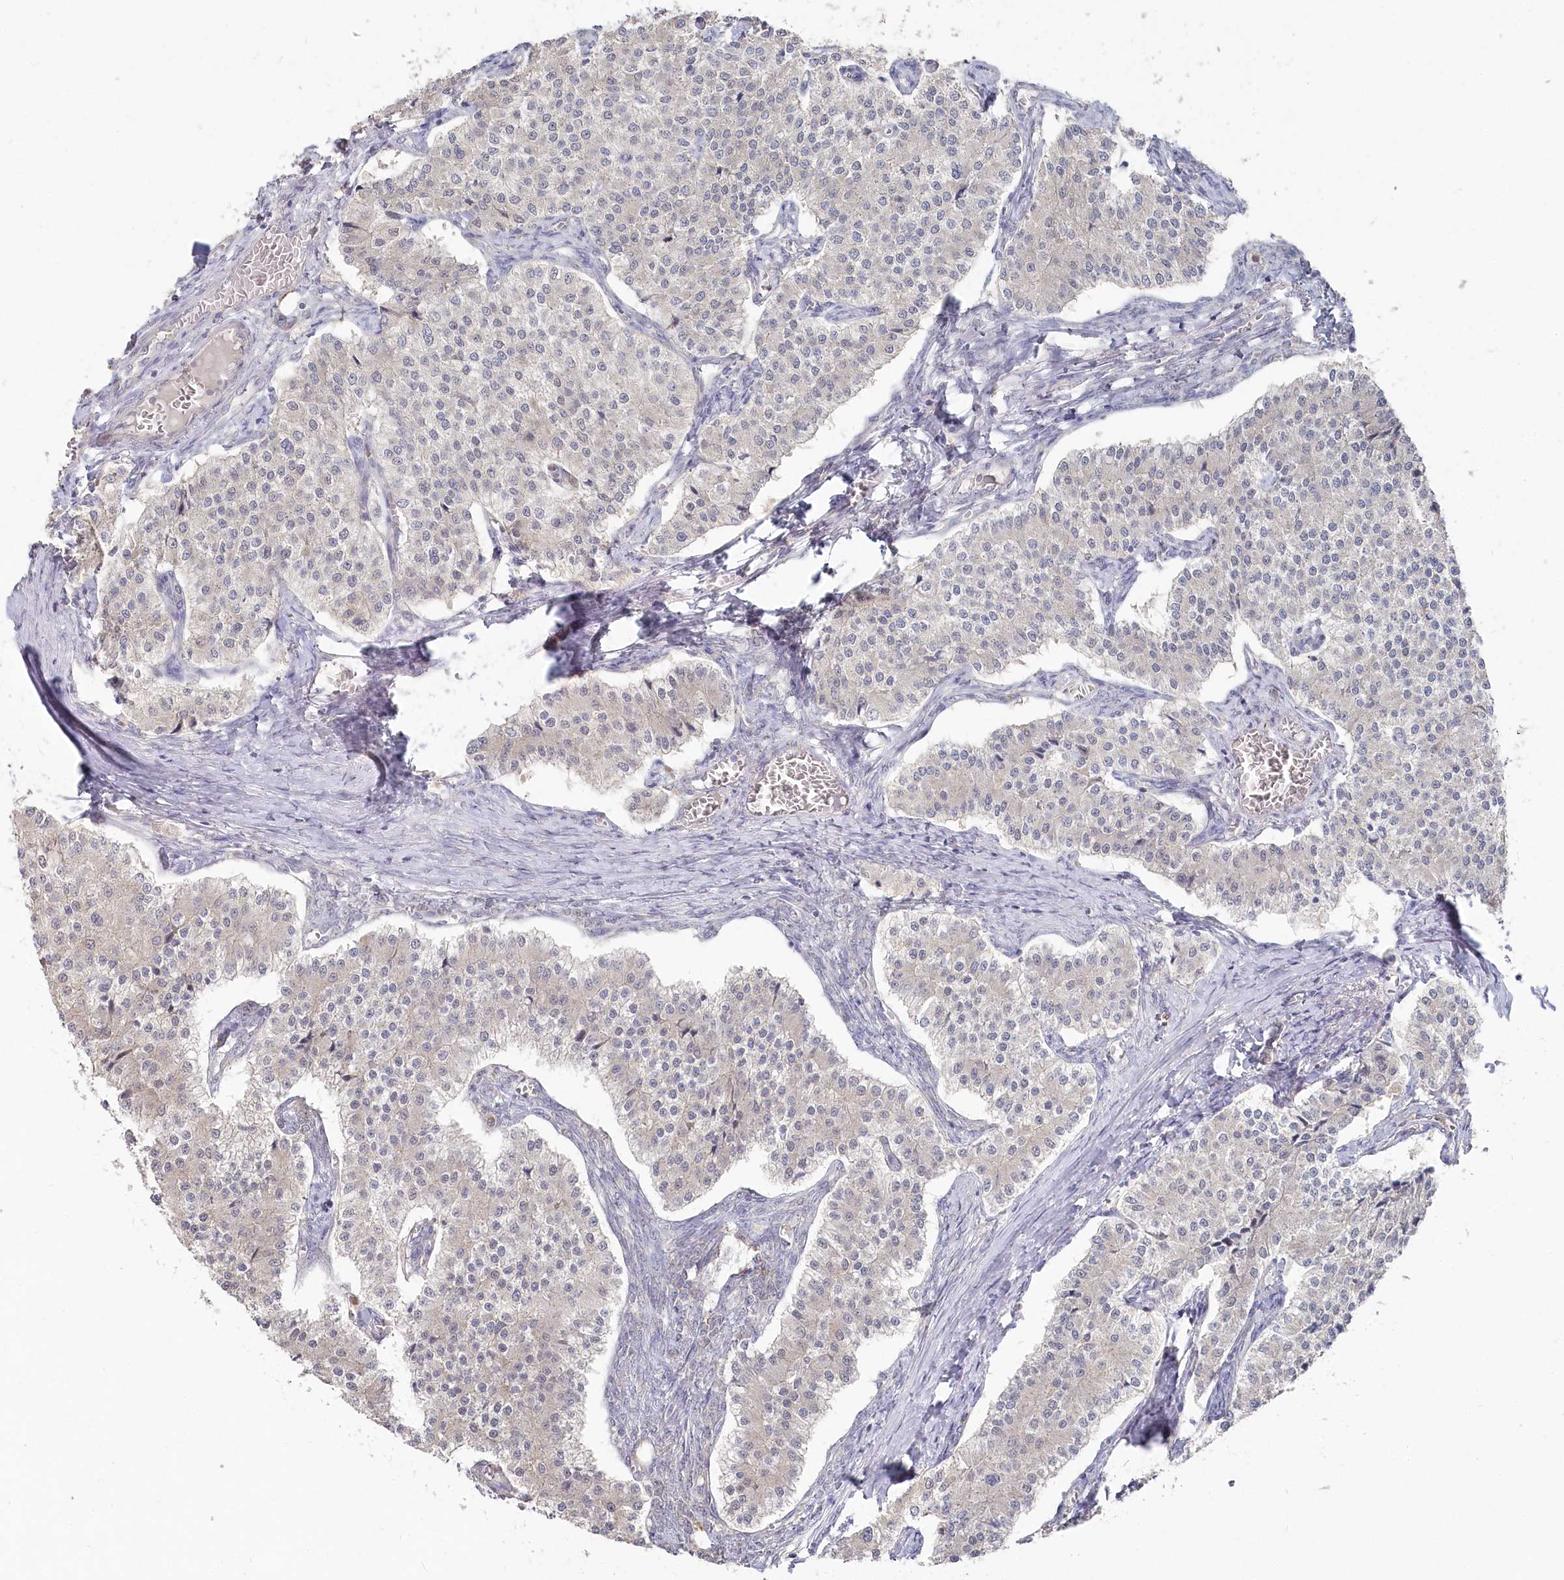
{"staining": {"intensity": "negative", "quantity": "none", "location": "none"}, "tissue": "carcinoid", "cell_type": "Tumor cells", "image_type": "cancer", "snomed": [{"axis": "morphology", "description": "Carcinoid, malignant, NOS"}, {"axis": "topography", "description": "Colon"}], "caption": "There is no significant positivity in tumor cells of carcinoid.", "gene": "TGFBRAP1", "patient": {"sex": "female", "age": 52}}